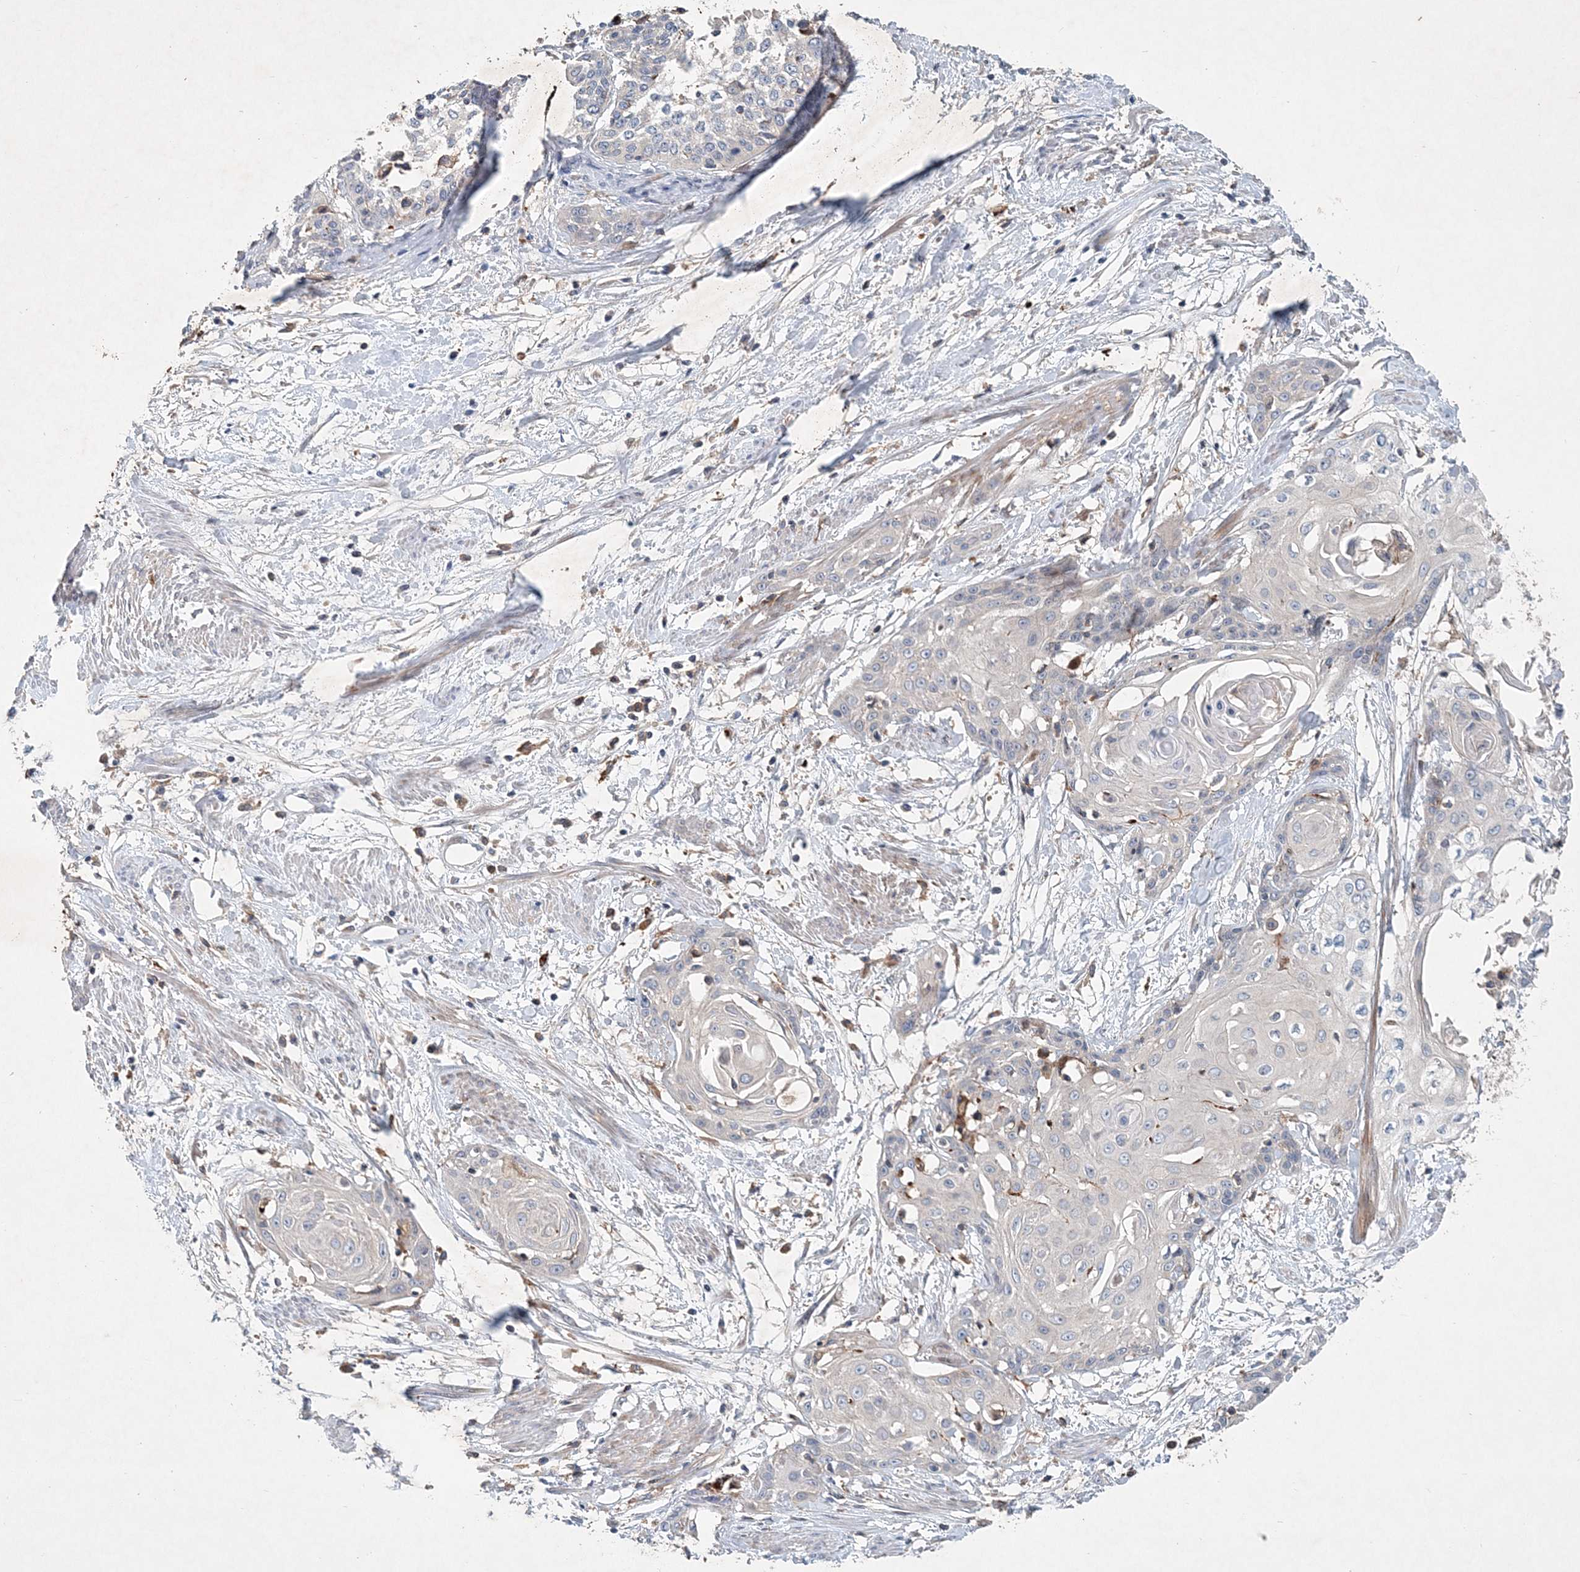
{"staining": {"intensity": "negative", "quantity": "none", "location": "none"}, "tissue": "cervical cancer", "cell_type": "Tumor cells", "image_type": "cancer", "snomed": [{"axis": "morphology", "description": "Squamous cell carcinoma, NOS"}, {"axis": "topography", "description": "Cervix"}], "caption": "Immunohistochemistry (IHC) of human cervical cancer (squamous cell carcinoma) exhibits no expression in tumor cells.", "gene": "P2RY10", "patient": {"sex": "female", "age": 57}}